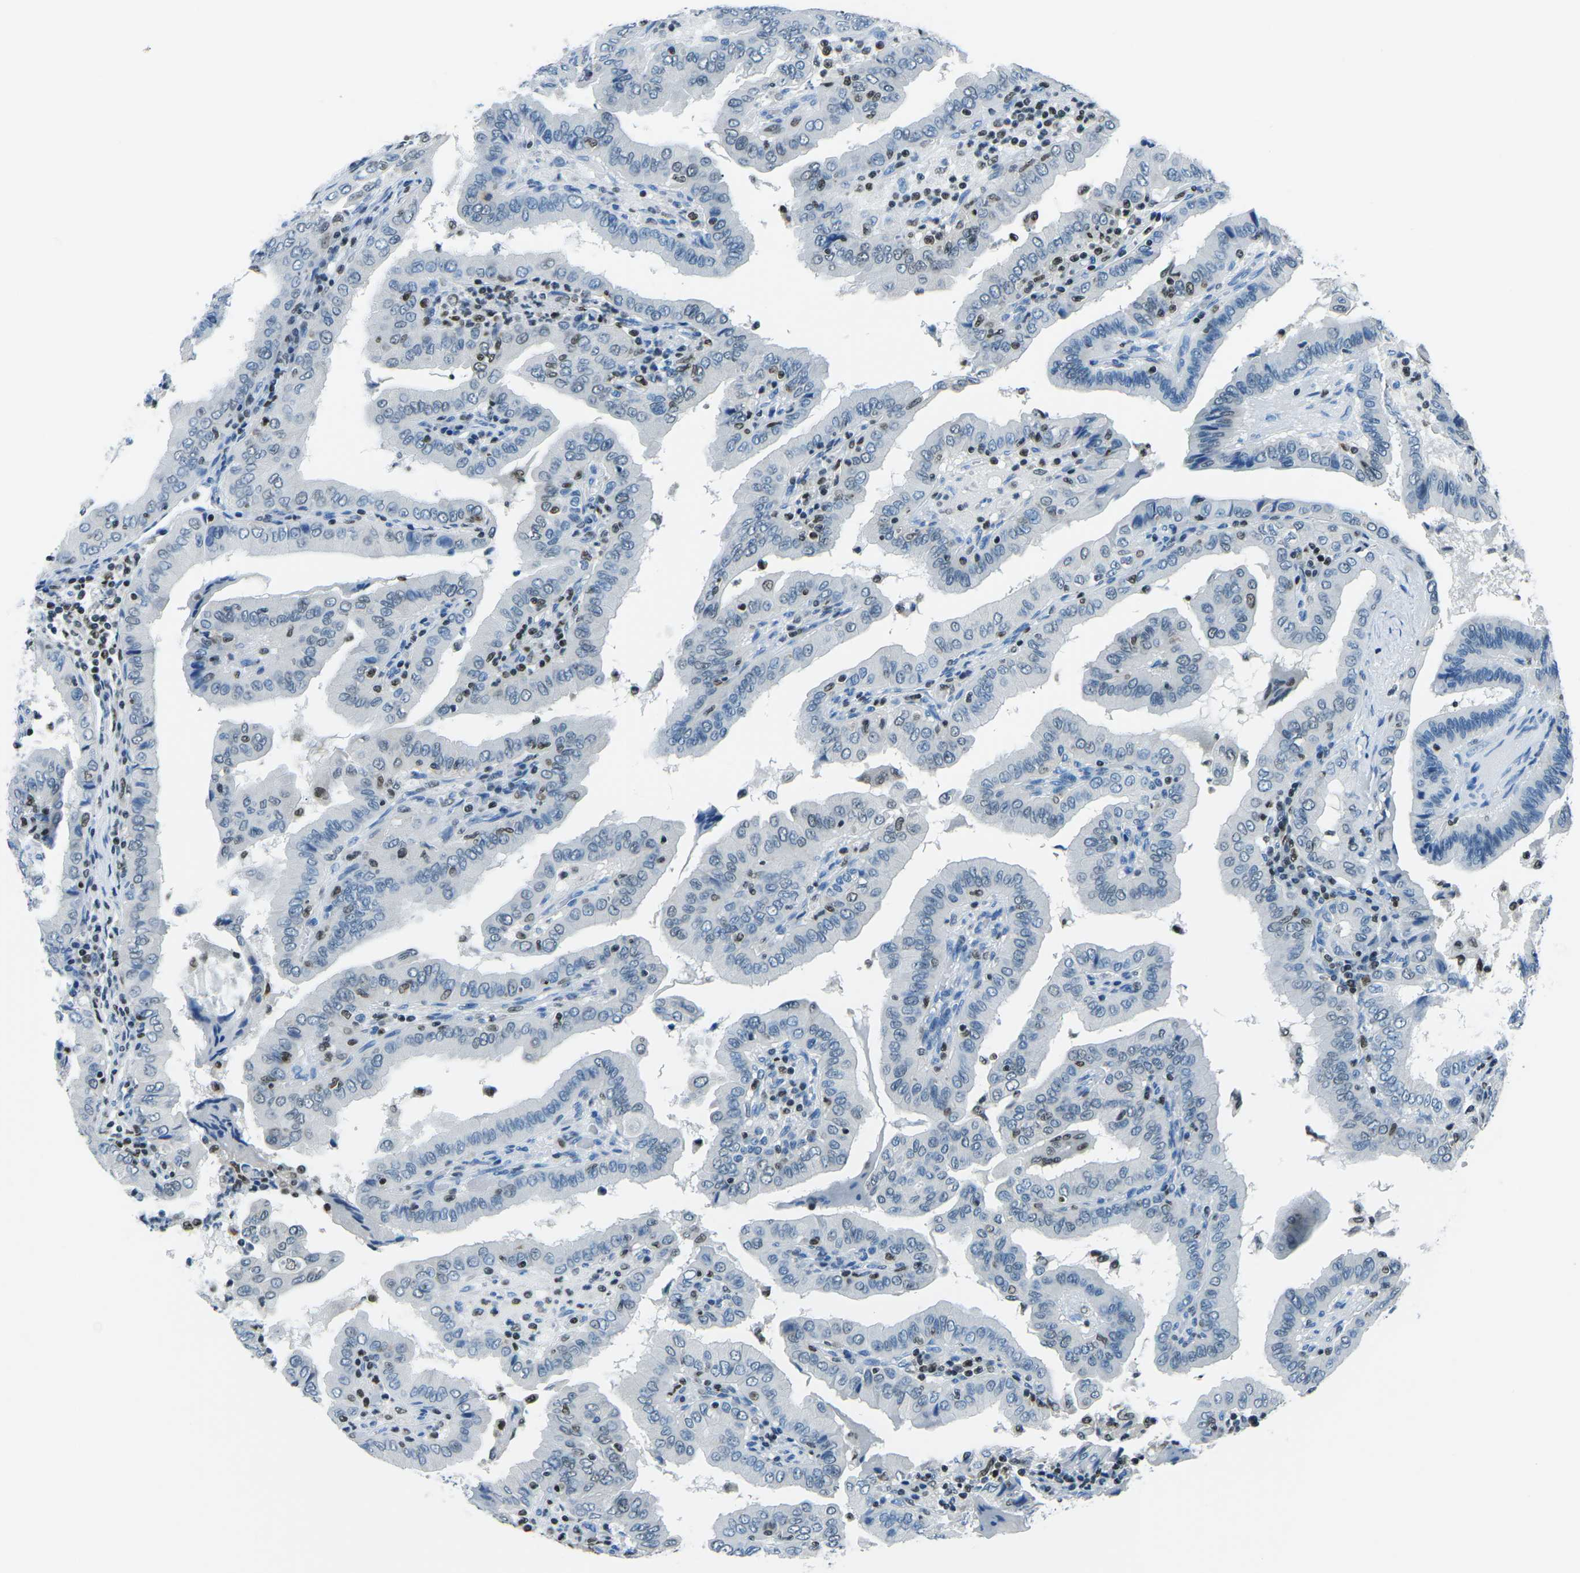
{"staining": {"intensity": "weak", "quantity": "<25%", "location": "nuclear"}, "tissue": "thyroid cancer", "cell_type": "Tumor cells", "image_type": "cancer", "snomed": [{"axis": "morphology", "description": "Papillary adenocarcinoma, NOS"}, {"axis": "topography", "description": "Thyroid gland"}], "caption": "High power microscopy micrograph of an immunohistochemistry (IHC) histopathology image of papillary adenocarcinoma (thyroid), revealing no significant staining in tumor cells.", "gene": "CELF2", "patient": {"sex": "male", "age": 33}}